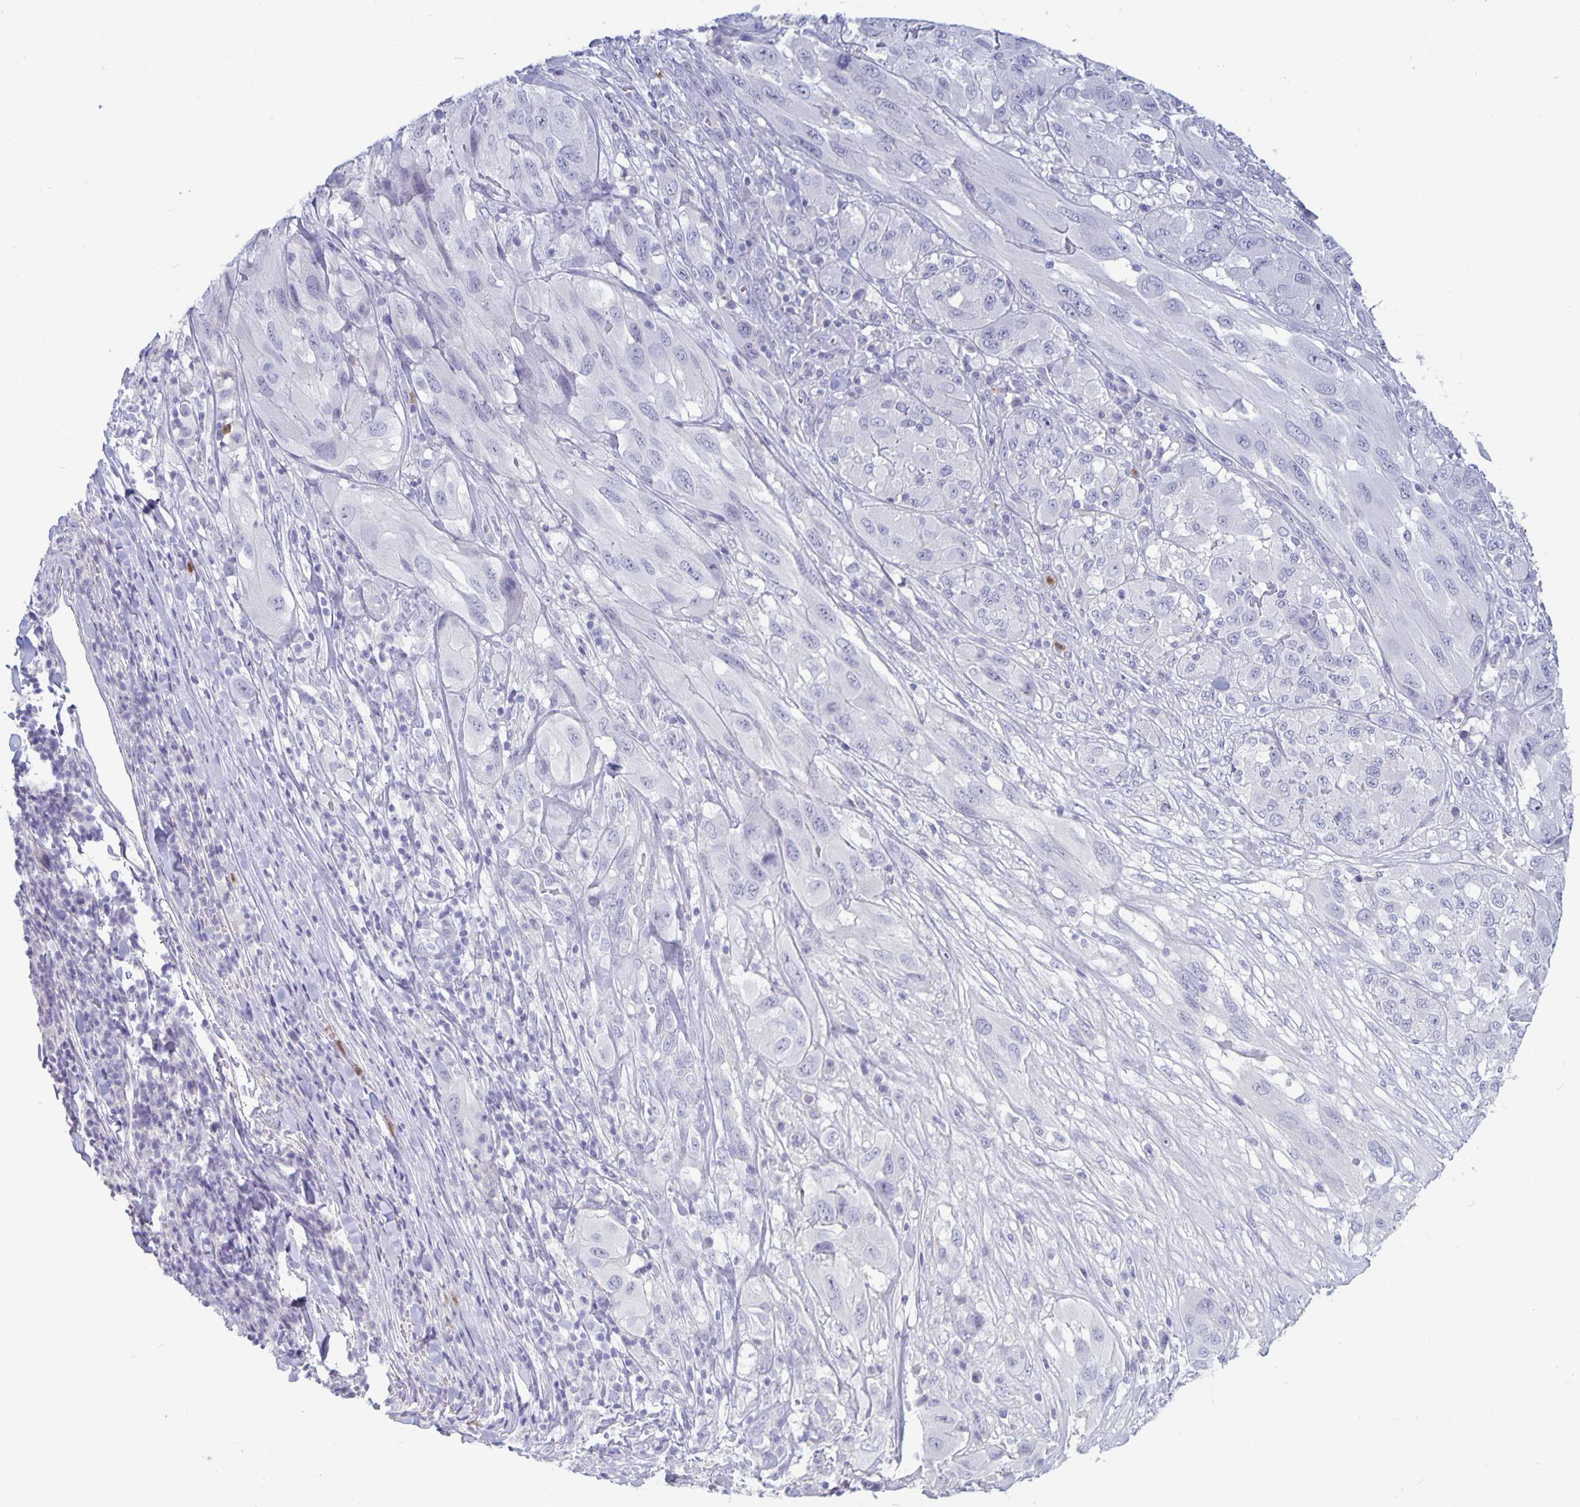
{"staining": {"intensity": "negative", "quantity": "none", "location": "none"}, "tissue": "melanoma", "cell_type": "Tumor cells", "image_type": "cancer", "snomed": [{"axis": "morphology", "description": "Malignant melanoma, NOS"}, {"axis": "topography", "description": "Skin"}], "caption": "Immunohistochemical staining of human malignant melanoma displays no significant staining in tumor cells.", "gene": "PLCB3", "patient": {"sex": "female", "age": 91}}